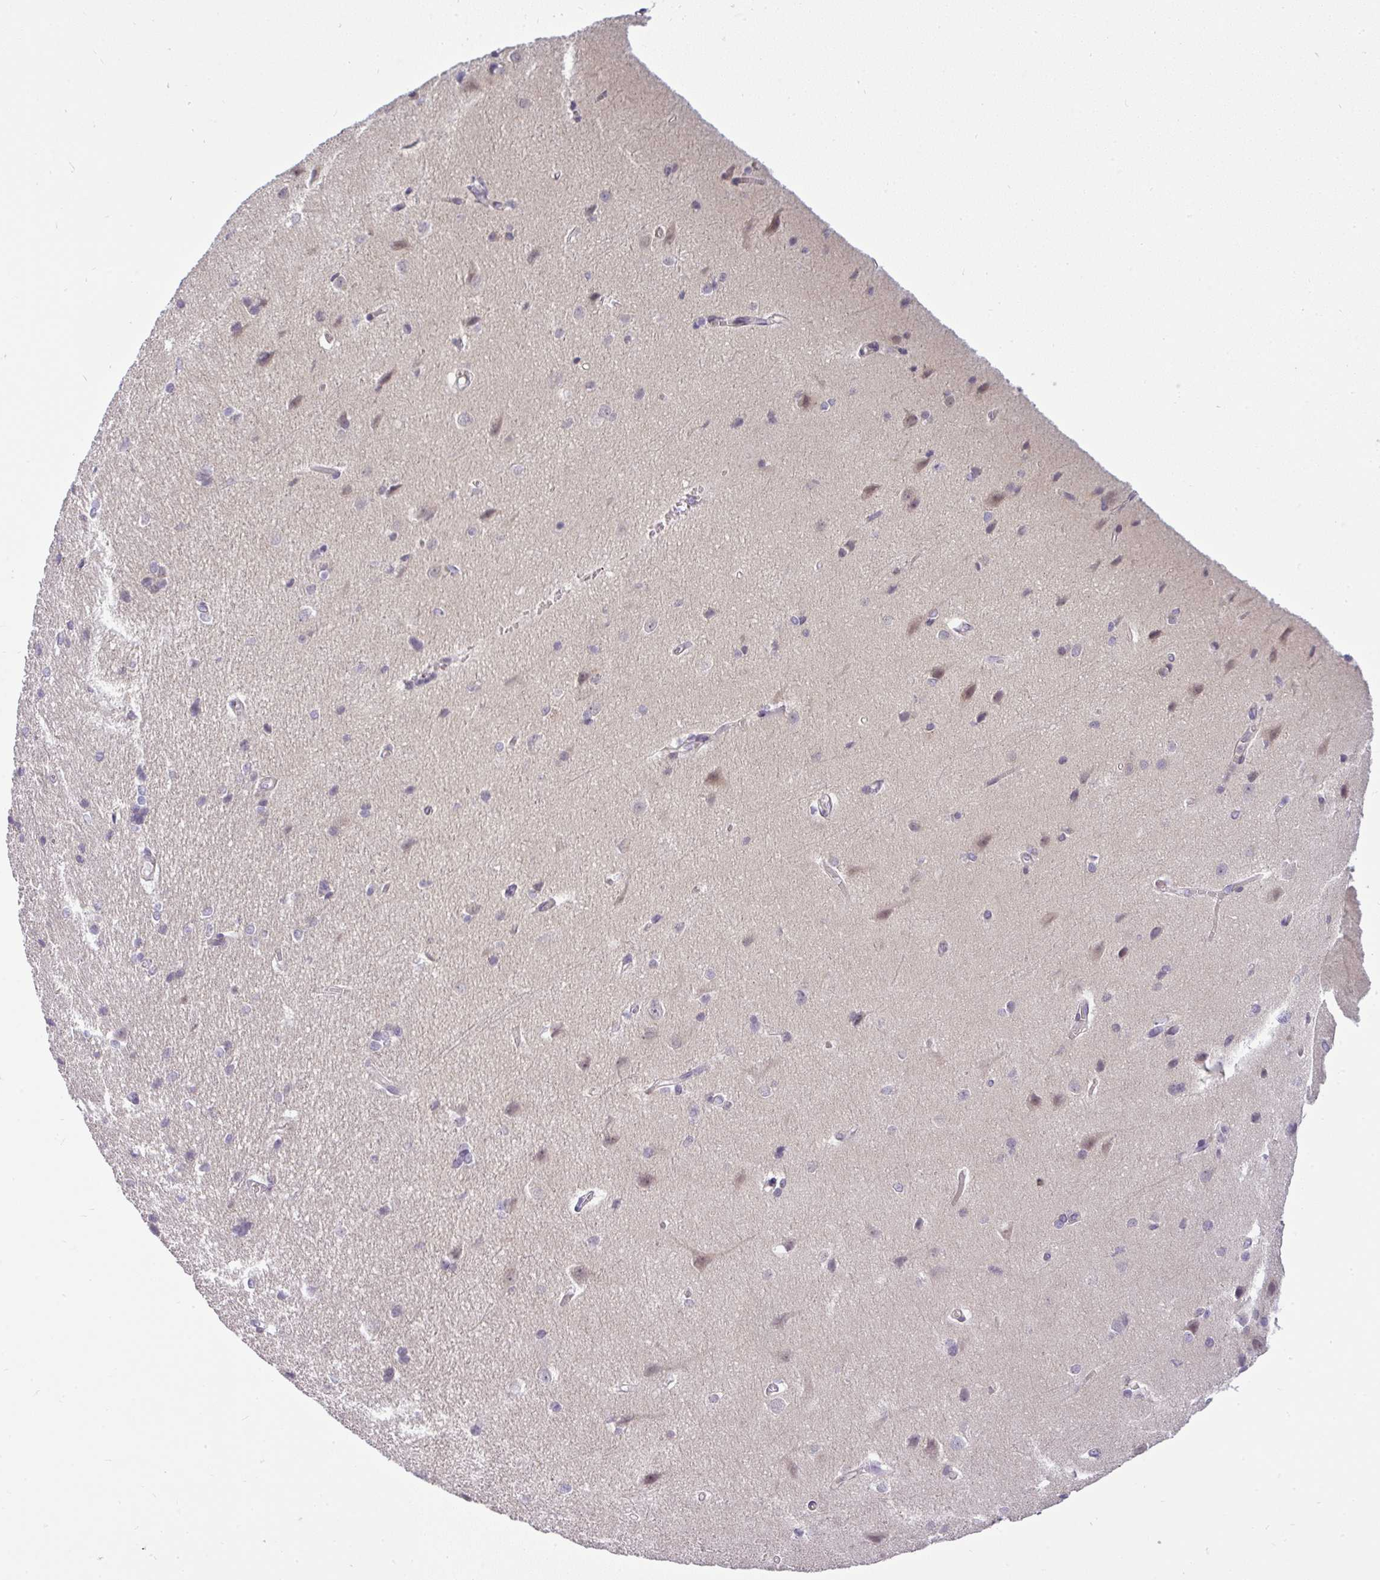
{"staining": {"intensity": "negative", "quantity": "none", "location": "none"}, "tissue": "cerebral cortex", "cell_type": "Endothelial cells", "image_type": "normal", "snomed": [{"axis": "morphology", "description": "Normal tissue, NOS"}, {"axis": "topography", "description": "Cerebral cortex"}], "caption": "An image of human cerebral cortex is negative for staining in endothelial cells. Brightfield microscopy of IHC stained with DAB (brown) and hematoxylin (blue), captured at high magnification.", "gene": "DZIP1", "patient": {"sex": "male", "age": 37}}